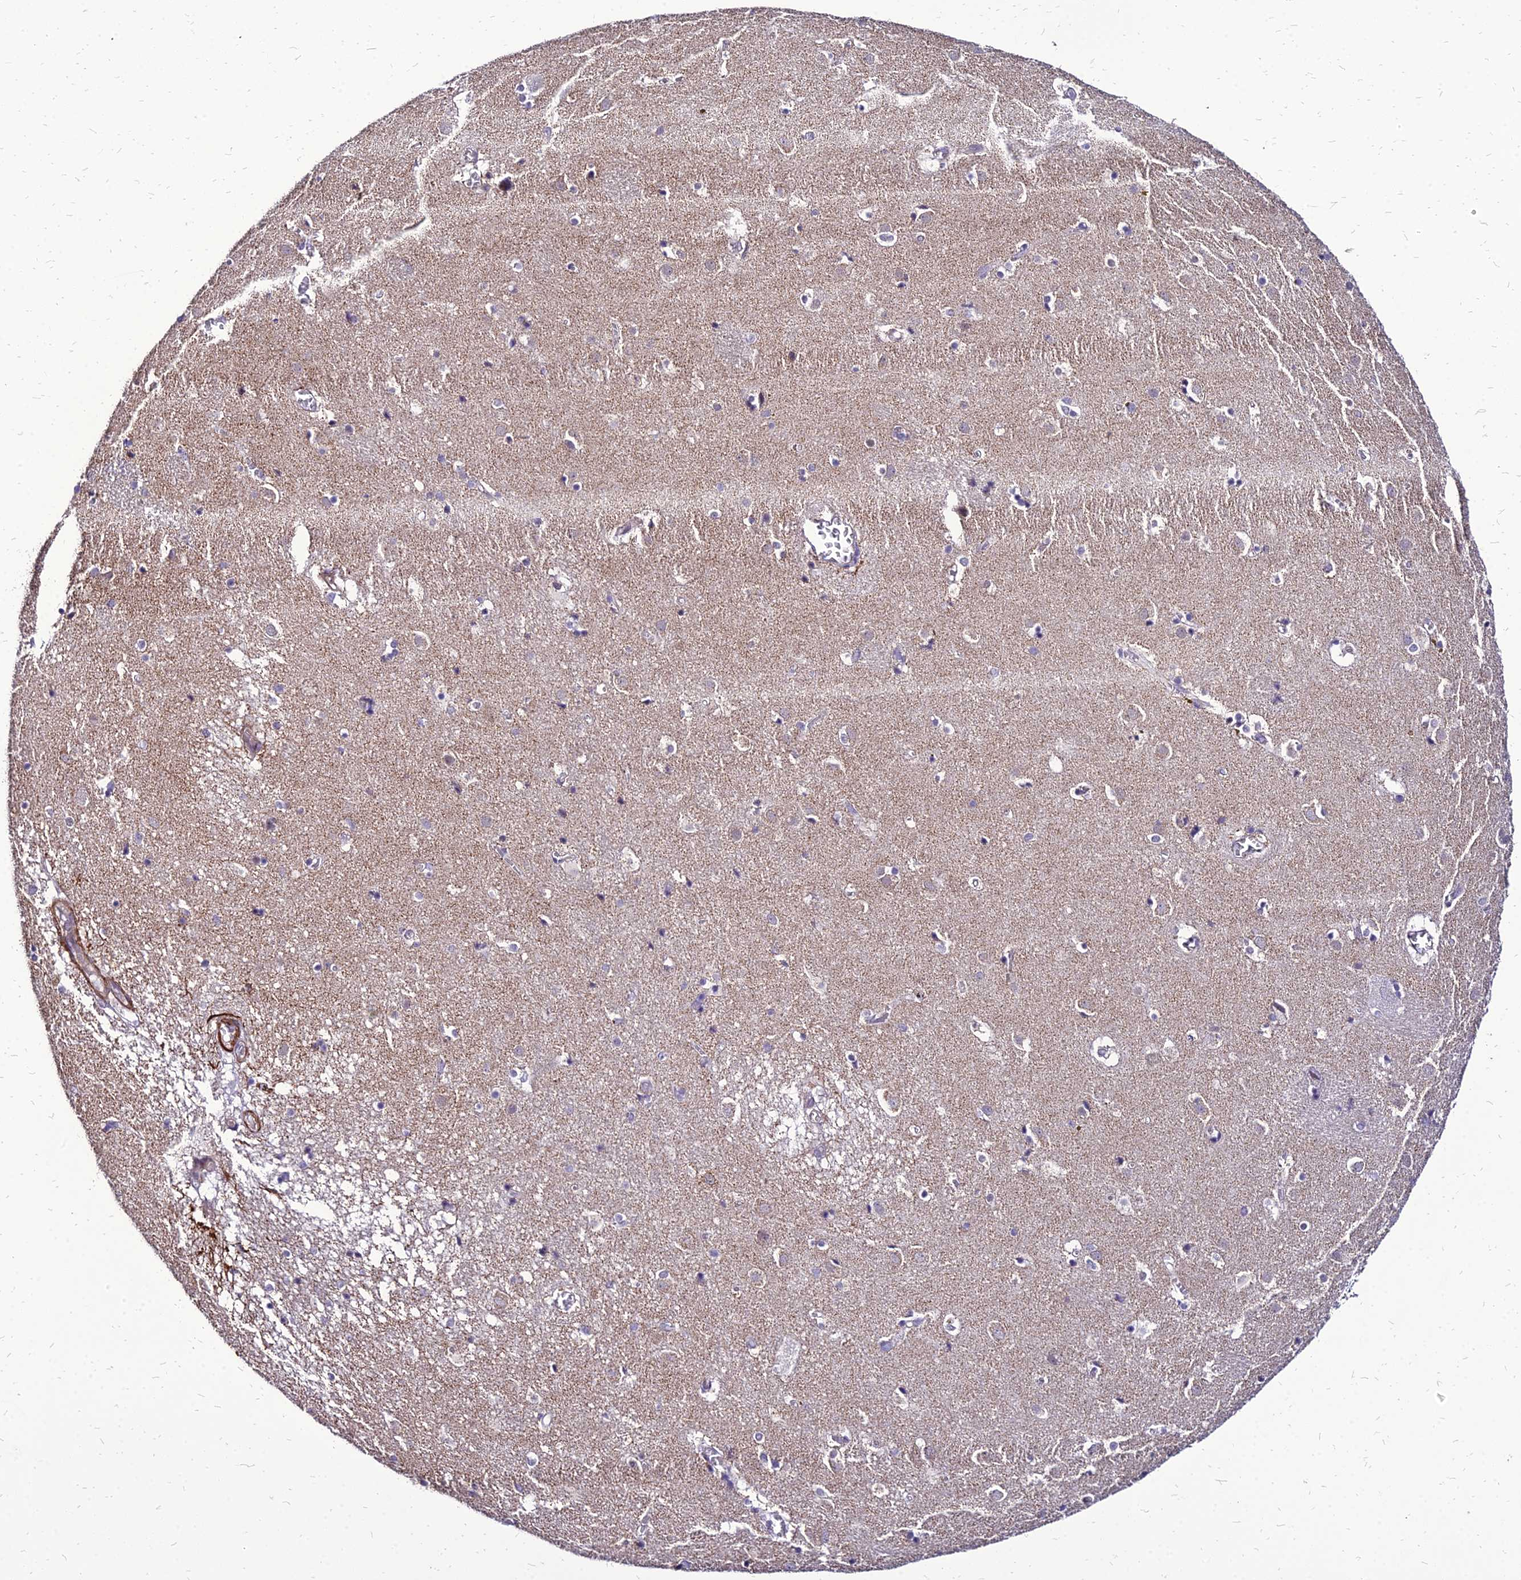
{"staining": {"intensity": "weak", "quantity": "<25%", "location": "cytoplasmic/membranous"}, "tissue": "caudate", "cell_type": "Glial cells", "image_type": "normal", "snomed": [{"axis": "morphology", "description": "Normal tissue, NOS"}, {"axis": "topography", "description": "Lateral ventricle wall"}], "caption": "Immunohistochemistry micrograph of unremarkable human caudate stained for a protein (brown), which demonstrates no expression in glial cells. Nuclei are stained in blue.", "gene": "YEATS2", "patient": {"sex": "male", "age": 70}}